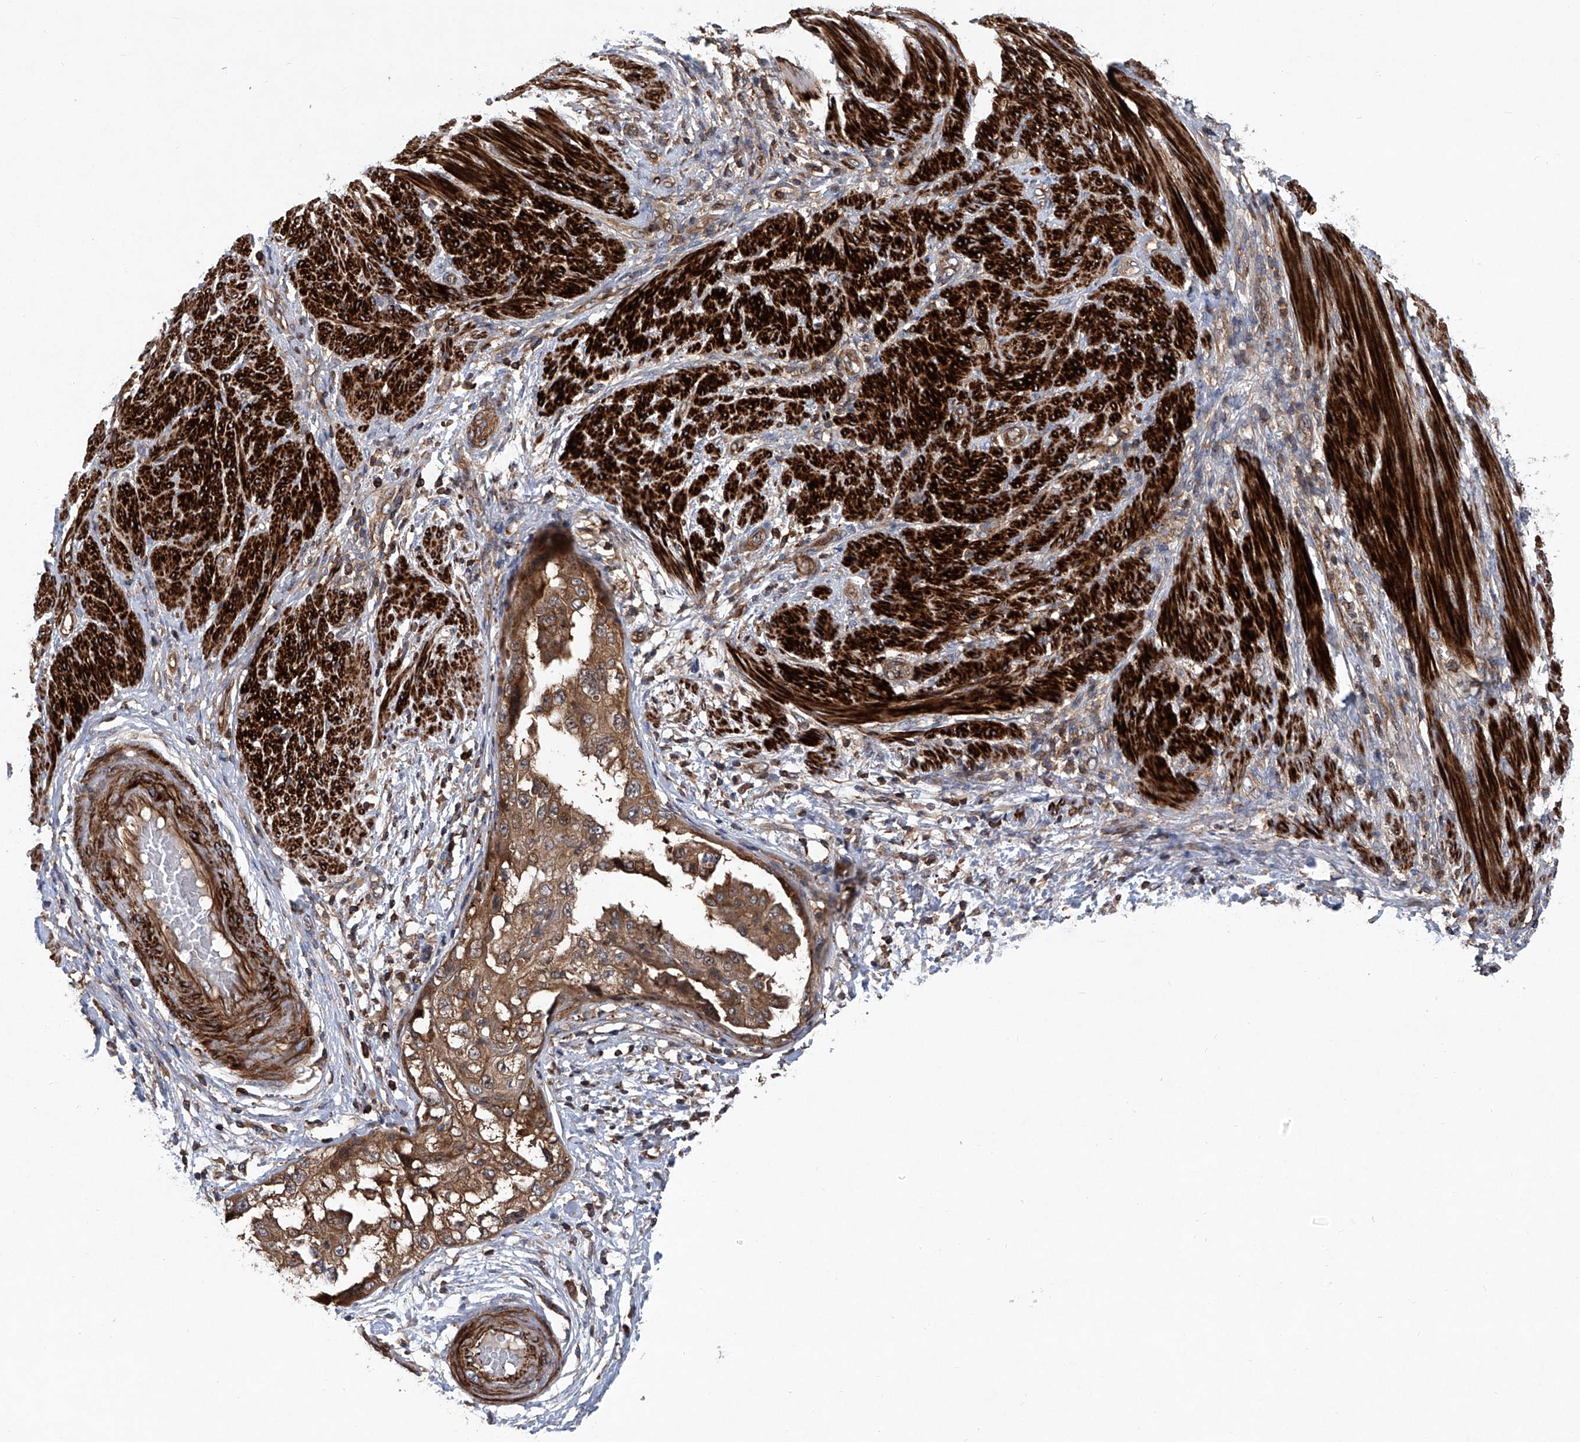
{"staining": {"intensity": "moderate", "quantity": ">75%", "location": "cytoplasmic/membranous"}, "tissue": "endometrial cancer", "cell_type": "Tumor cells", "image_type": "cancer", "snomed": [{"axis": "morphology", "description": "Adenocarcinoma, NOS"}, {"axis": "topography", "description": "Endometrium"}], "caption": "Human endometrial adenocarcinoma stained with a brown dye shows moderate cytoplasmic/membranous positive positivity in approximately >75% of tumor cells.", "gene": "NT5C3A", "patient": {"sex": "female", "age": 85}}